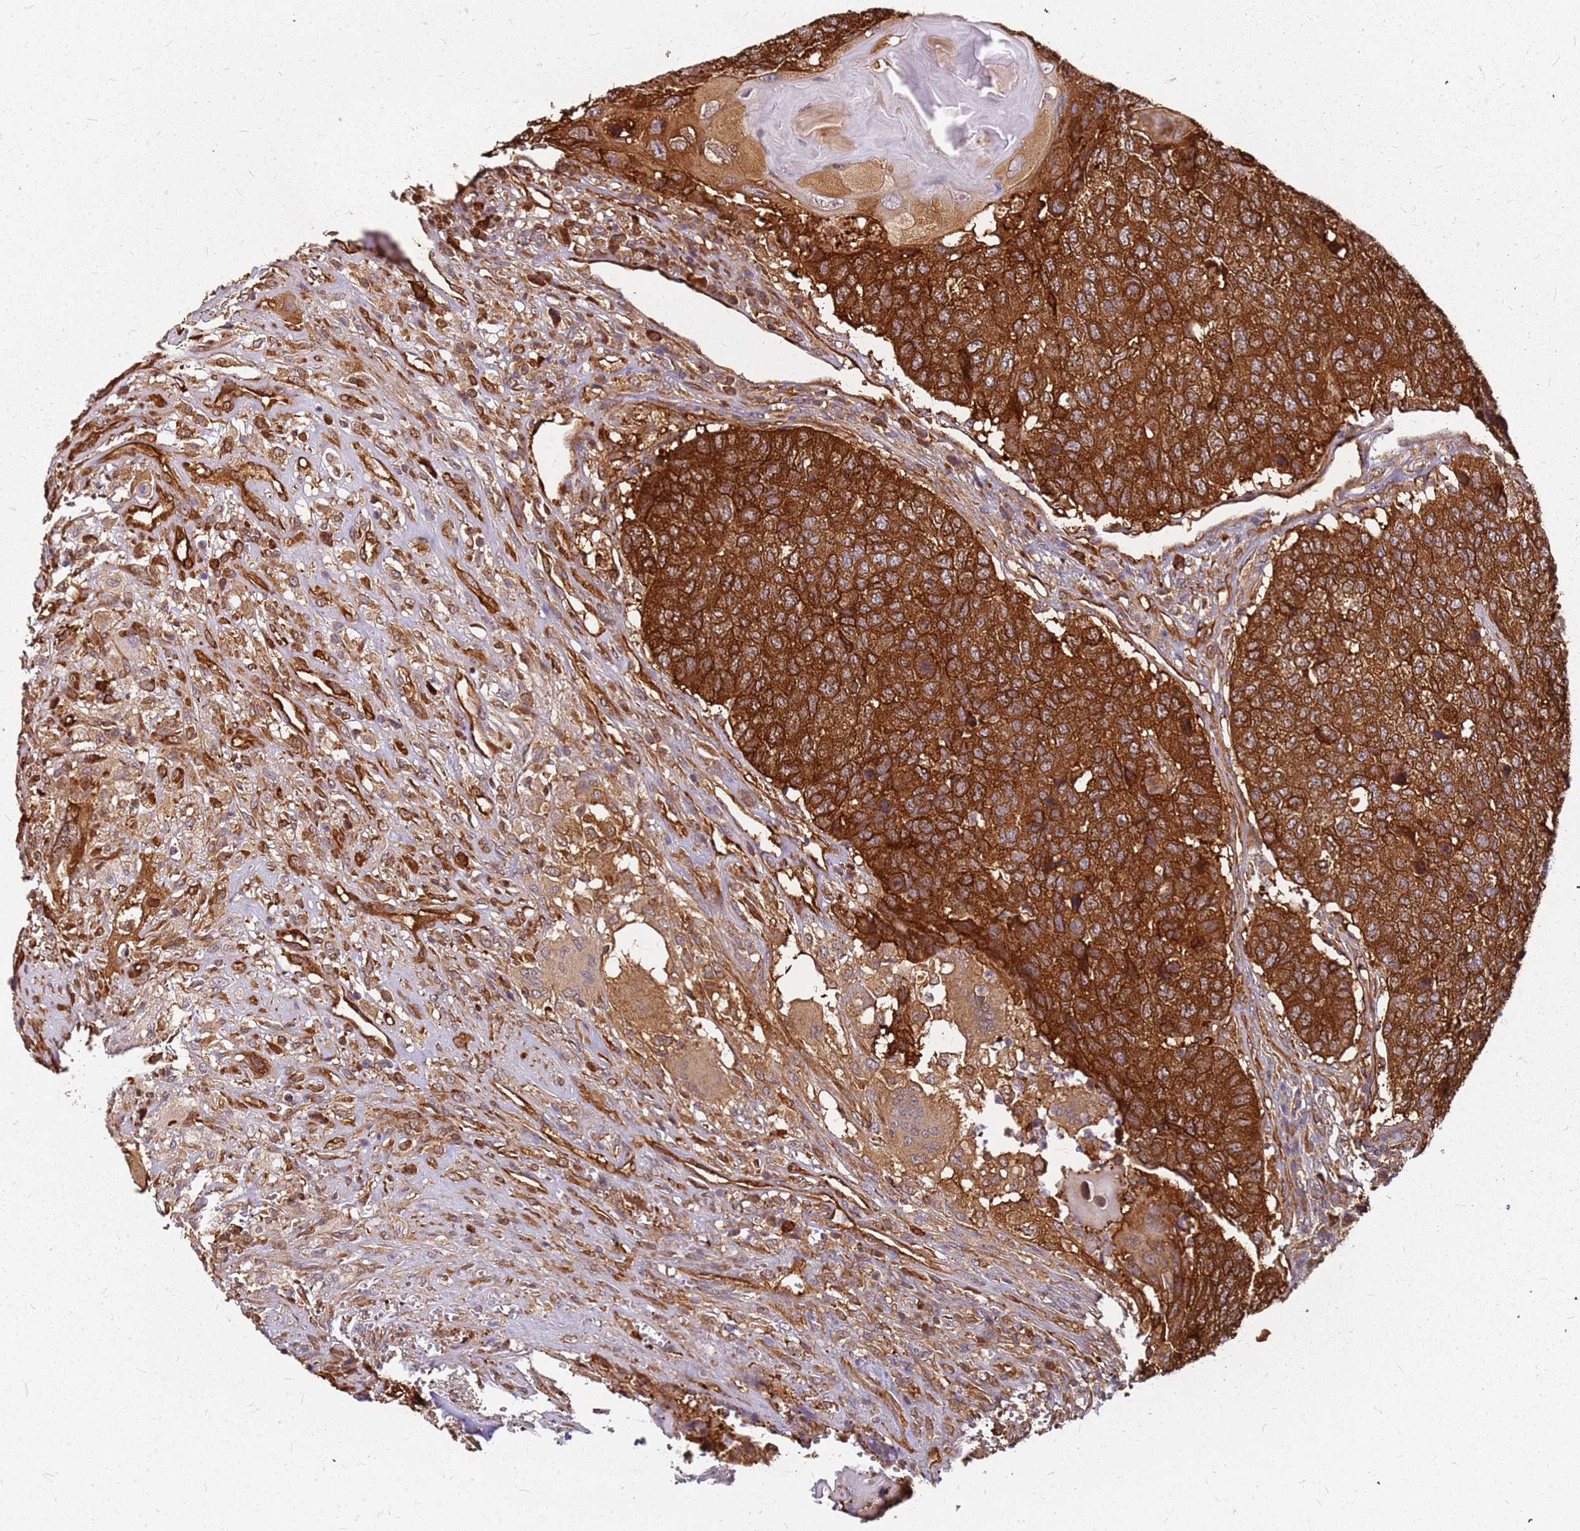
{"staining": {"intensity": "strong", "quantity": ">75%", "location": "cytoplasmic/membranous"}, "tissue": "head and neck cancer", "cell_type": "Tumor cells", "image_type": "cancer", "snomed": [{"axis": "morphology", "description": "Squamous cell carcinoma, NOS"}, {"axis": "topography", "description": "Head-Neck"}], "caption": "Protein analysis of head and neck cancer (squamous cell carcinoma) tissue shows strong cytoplasmic/membranous staining in approximately >75% of tumor cells.", "gene": "HDX", "patient": {"sex": "male", "age": 66}}